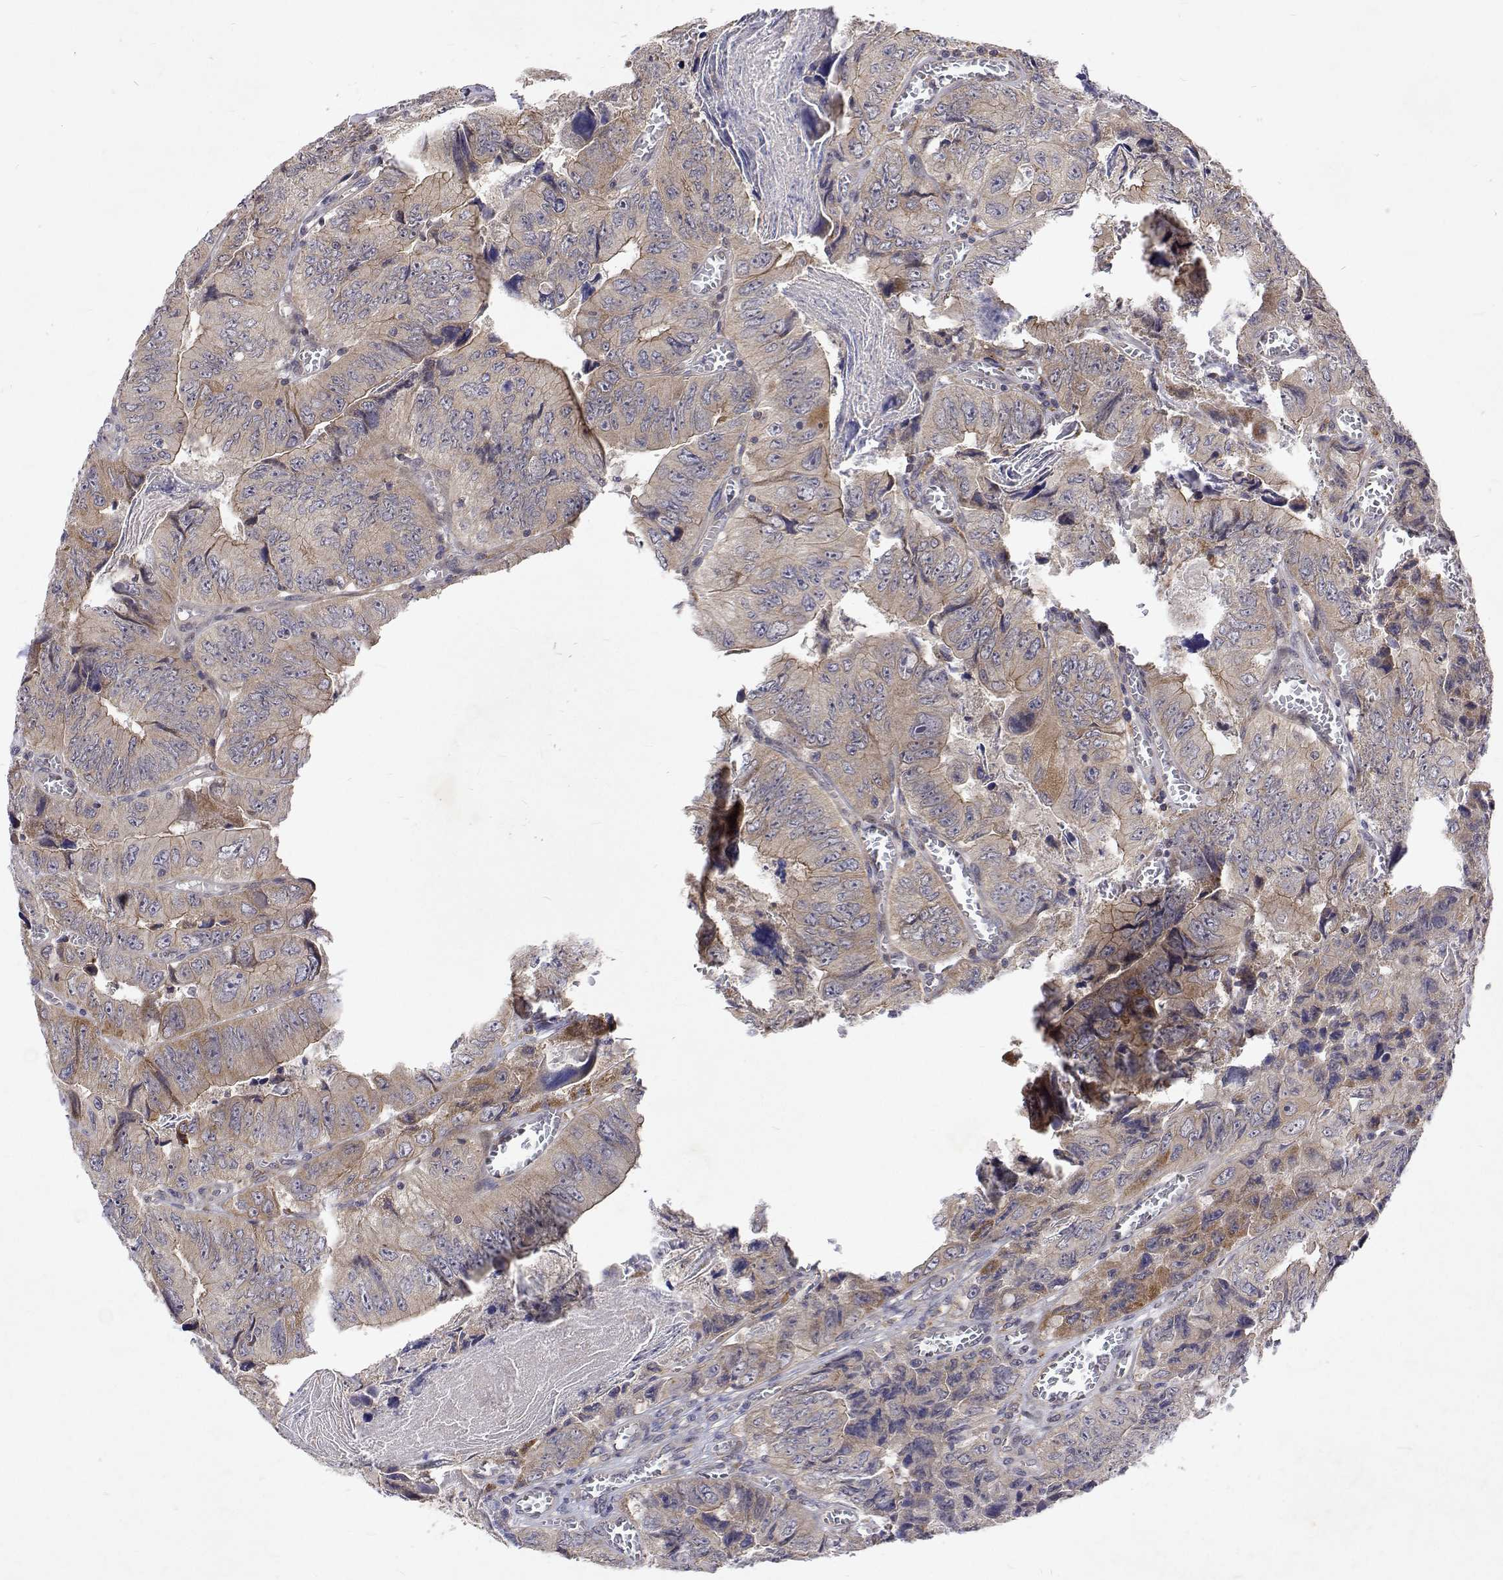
{"staining": {"intensity": "weak", "quantity": "25%-75%", "location": "cytoplasmic/membranous"}, "tissue": "colorectal cancer", "cell_type": "Tumor cells", "image_type": "cancer", "snomed": [{"axis": "morphology", "description": "Adenocarcinoma, NOS"}, {"axis": "topography", "description": "Colon"}], "caption": "An image of adenocarcinoma (colorectal) stained for a protein displays weak cytoplasmic/membranous brown staining in tumor cells. (Stains: DAB in brown, nuclei in blue, Microscopy: brightfield microscopy at high magnification).", "gene": "ALKBH8", "patient": {"sex": "female", "age": 84}}